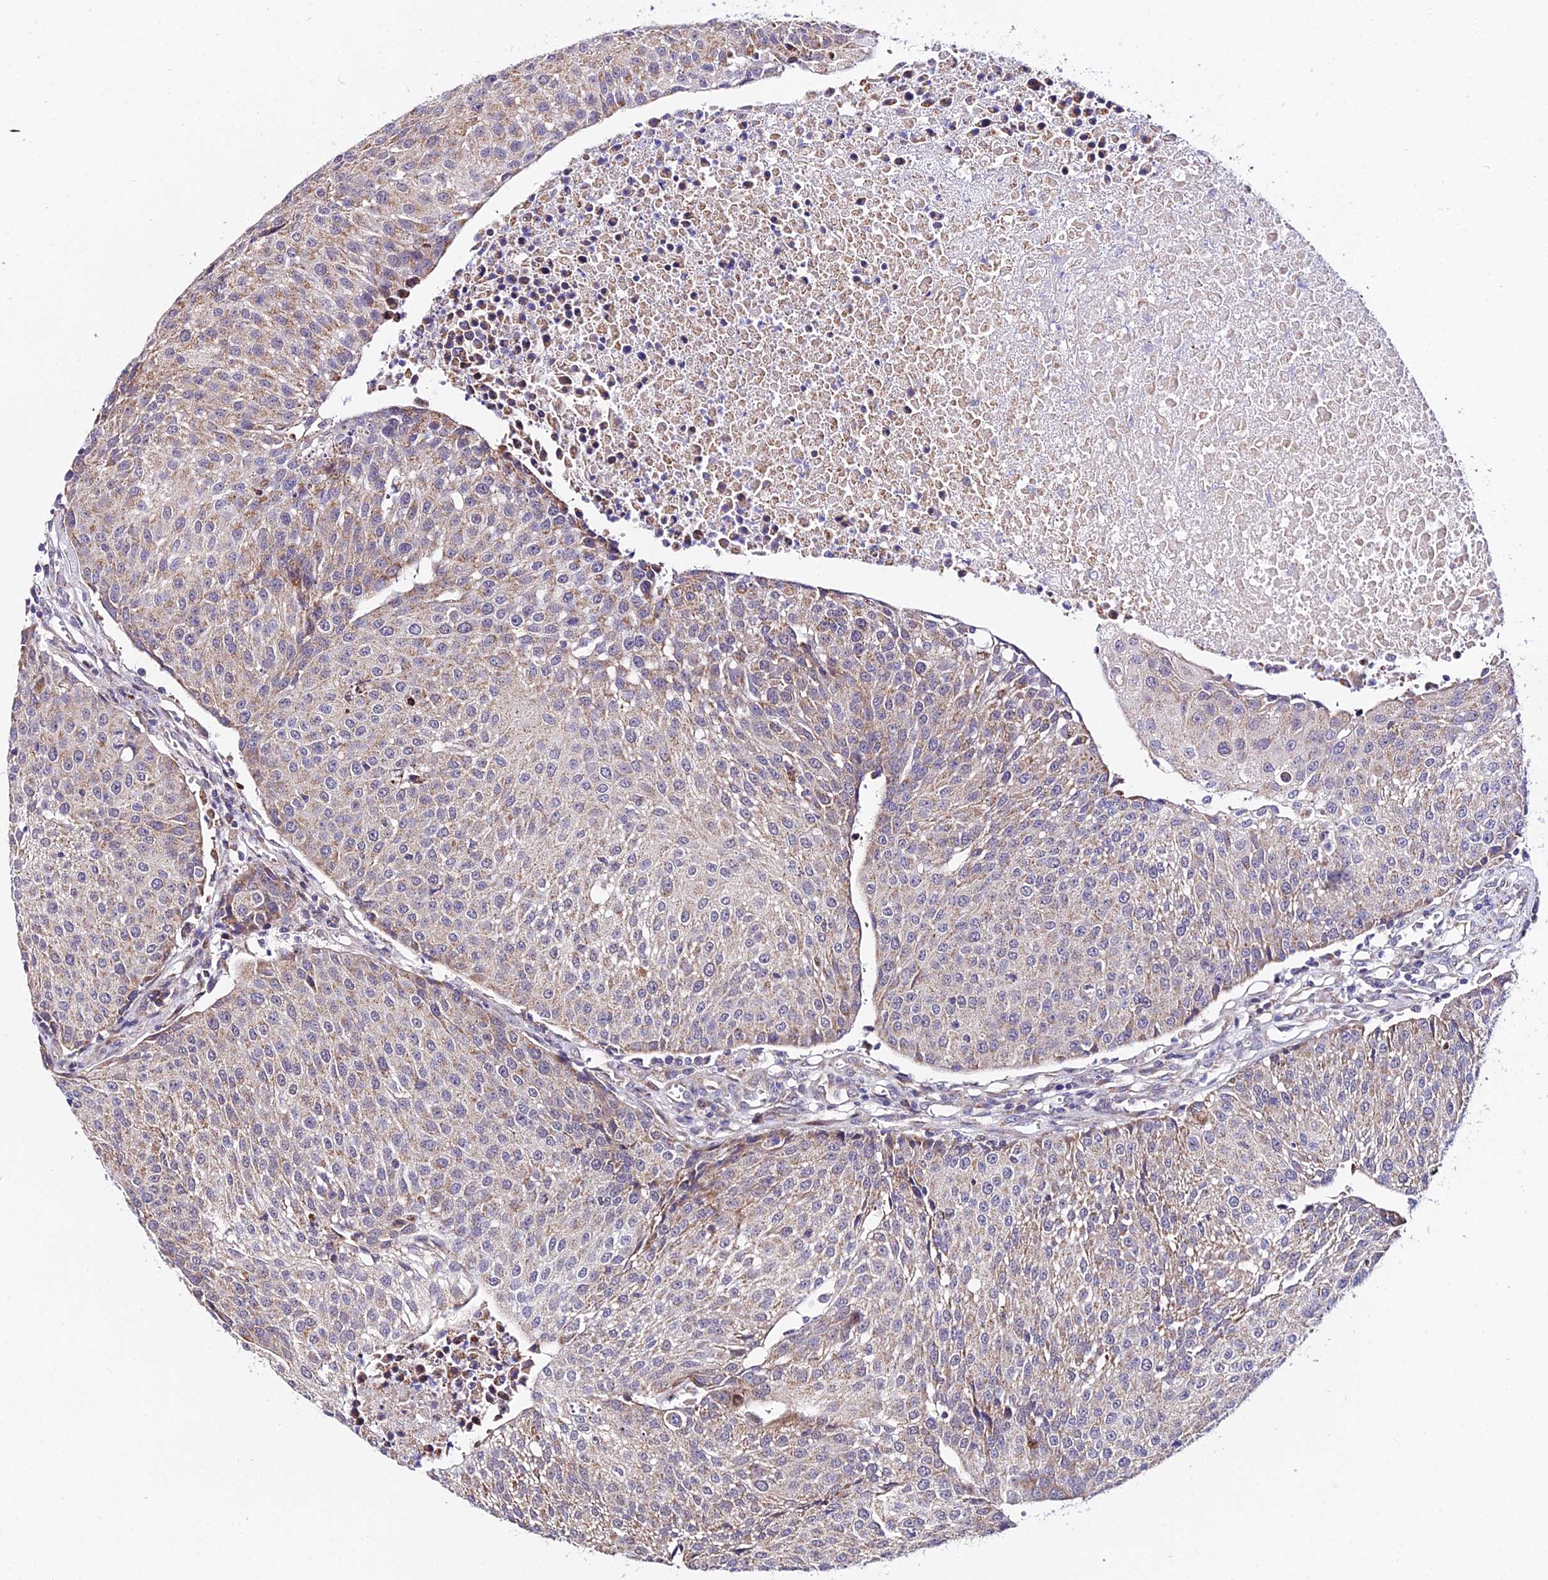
{"staining": {"intensity": "weak", "quantity": "25%-75%", "location": "cytoplasmic/membranous"}, "tissue": "urothelial cancer", "cell_type": "Tumor cells", "image_type": "cancer", "snomed": [{"axis": "morphology", "description": "Urothelial carcinoma, High grade"}, {"axis": "topography", "description": "Urinary bladder"}], "caption": "High-grade urothelial carcinoma tissue reveals weak cytoplasmic/membranous positivity in about 25%-75% of tumor cells, visualized by immunohistochemistry. (IHC, brightfield microscopy, high magnification).", "gene": "ATP5PB", "patient": {"sex": "female", "age": 85}}